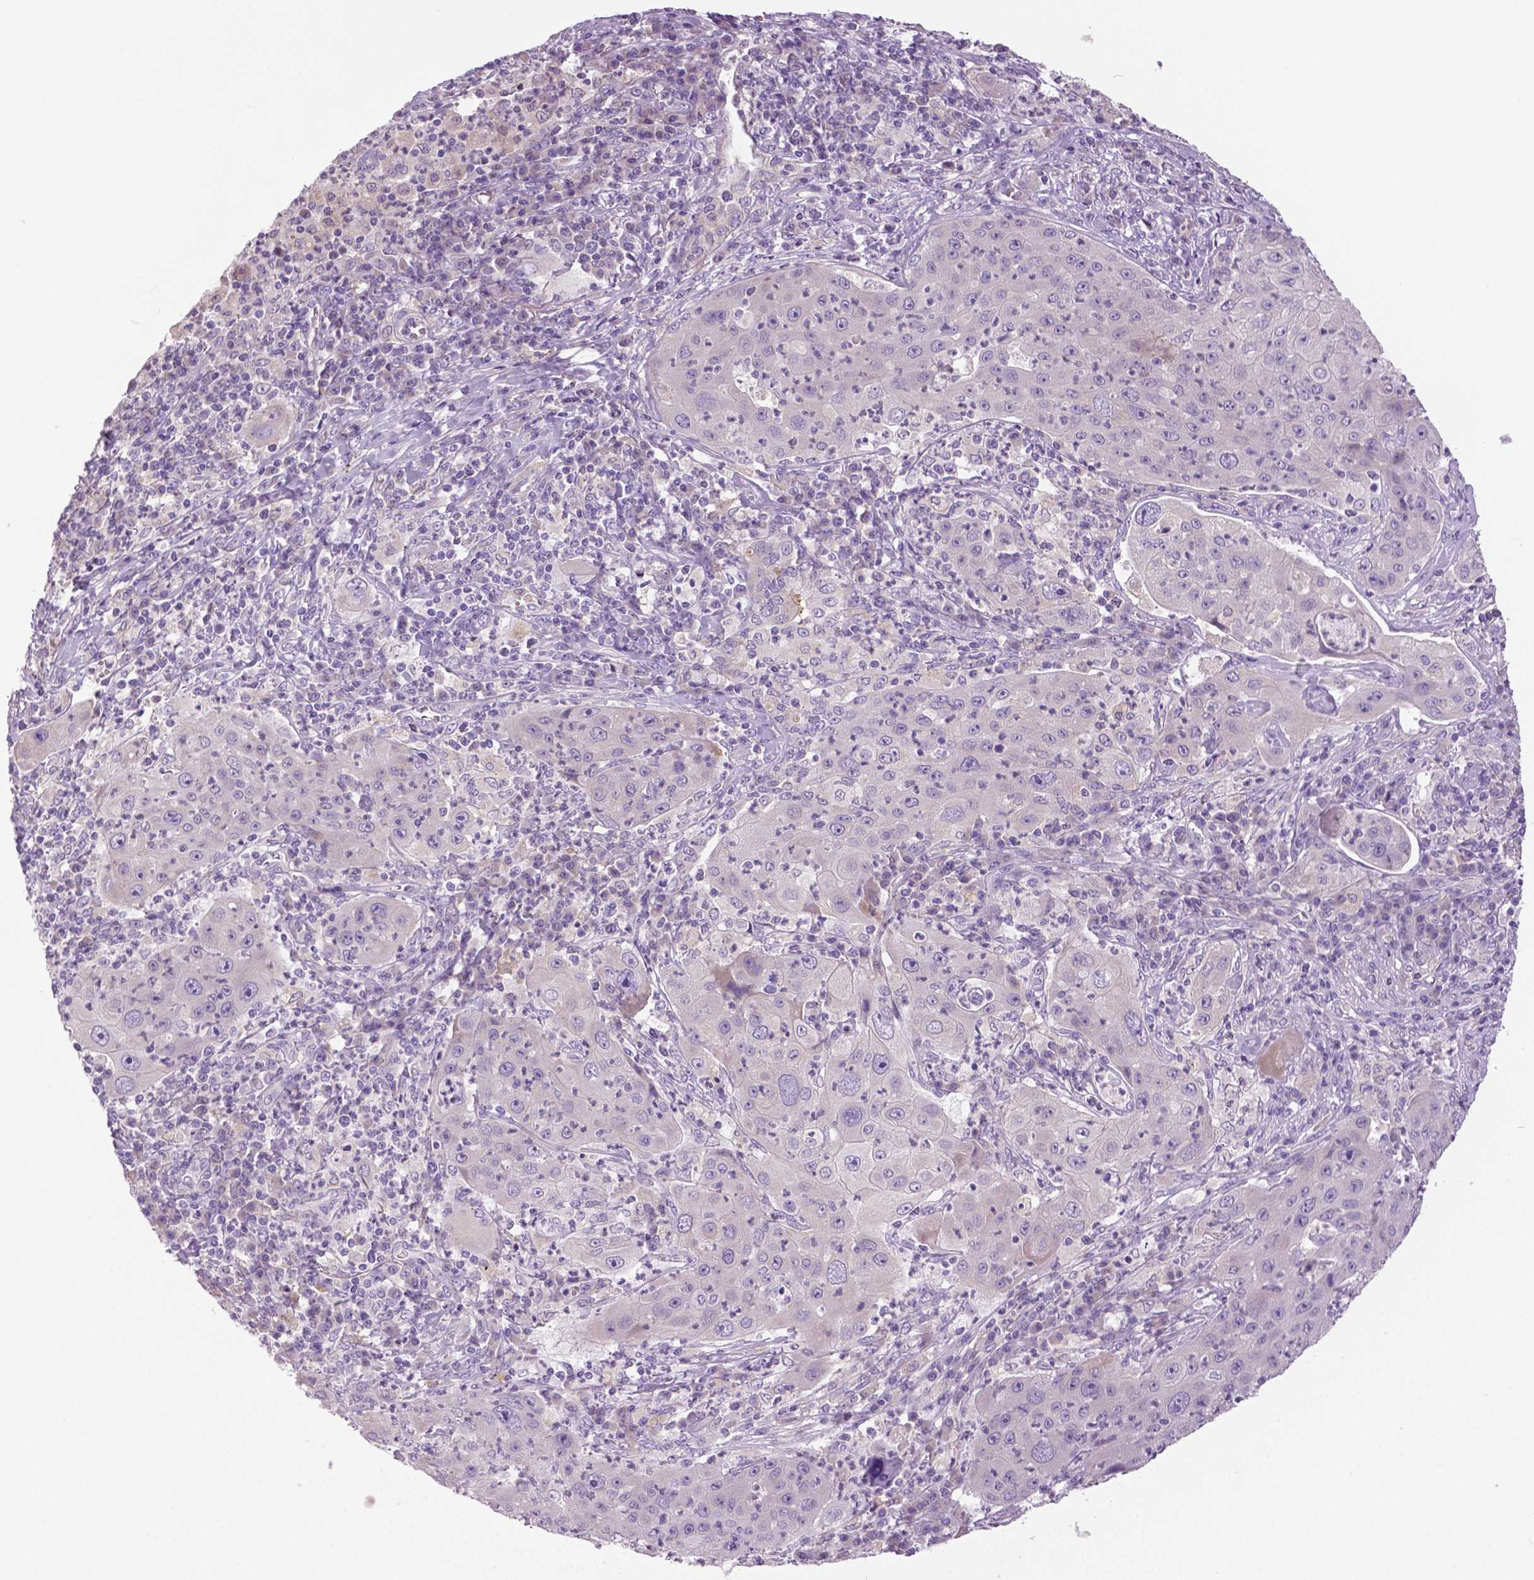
{"staining": {"intensity": "negative", "quantity": "none", "location": "none"}, "tissue": "lung cancer", "cell_type": "Tumor cells", "image_type": "cancer", "snomed": [{"axis": "morphology", "description": "Squamous cell carcinoma, NOS"}, {"axis": "topography", "description": "Lung"}], "caption": "There is no significant staining in tumor cells of squamous cell carcinoma (lung).", "gene": "DNAH12", "patient": {"sex": "female", "age": 59}}